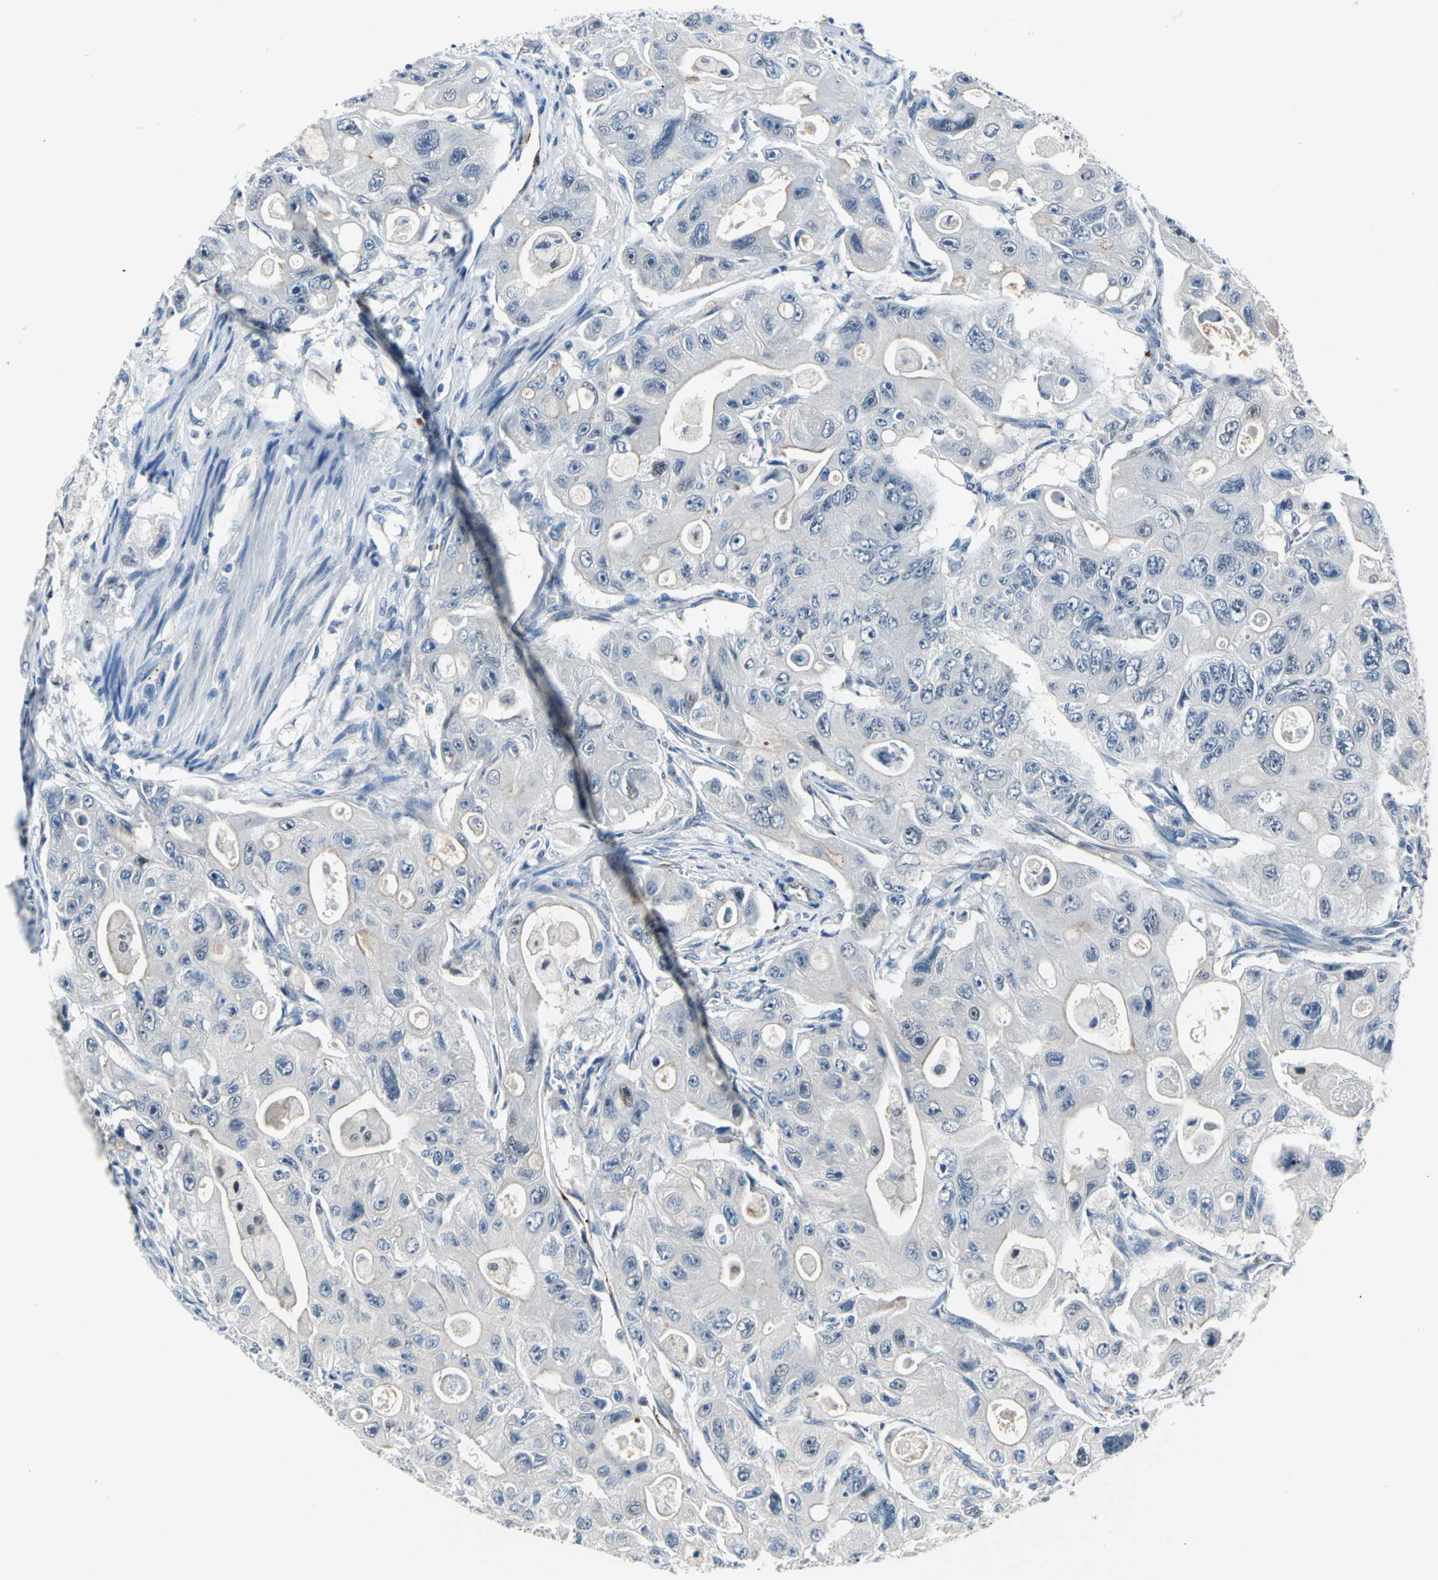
{"staining": {"intensity": "weak", "quantity": "<25%", "location": "cytoplasmic/membranous"}, "tissue": "colorectal cancer", "cell_type": "Tumor cells", "image_type": "cancer", "snomed": [{"axis": "morphology", "description": "Adenocarcinoma, NOS"}, {"axis": "topography", "description": "Colon"}], "caption": "The IHC micrograph has no significant positivity in tumor cells of colorectal adenocarcinoma tissue.", "gene": "SELP", "patient": {"sex": "female", "age": 46}}